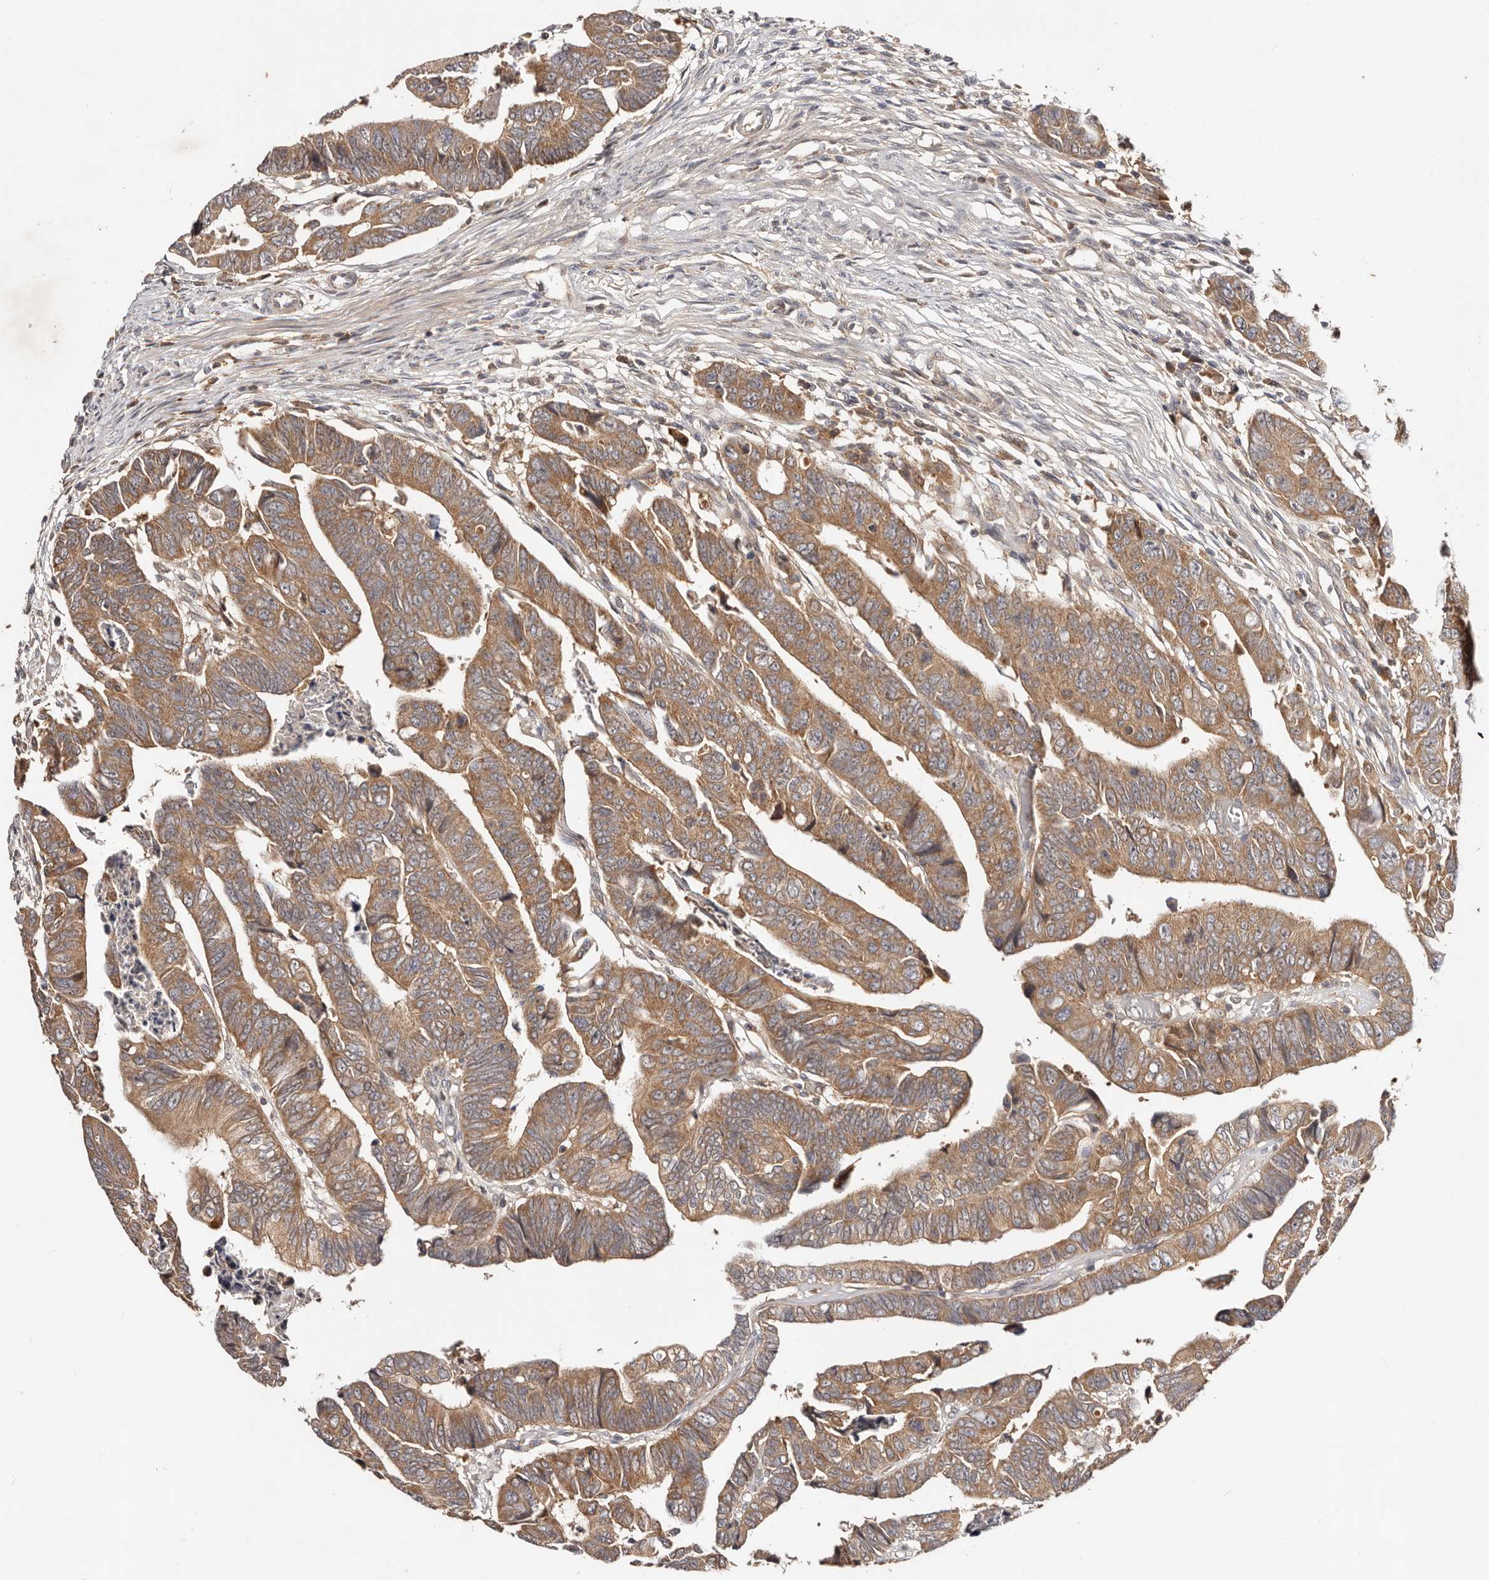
{"staining": {"intensity": "moderate", "quantity": ">75%", "location": "cytoplasmic/membranous"}, "tissue": "colorectal cancer", "cell_type": "Tumor cells", "image_type": "cancer", "snomed": [{"axis": "morphology", "description": "Adenocarcinoma, NOS"}, {"axis": "topography", "description": "Rectum"}], "caption": "Brown immunohistochemical staining in human colorectal adenocarcinoma exhibits moderate cytoplasmic/membranous staining in approximately >75% of tumor cells.", "gene": "PKIB", "patient": {"sex": "female", "age": 65}}